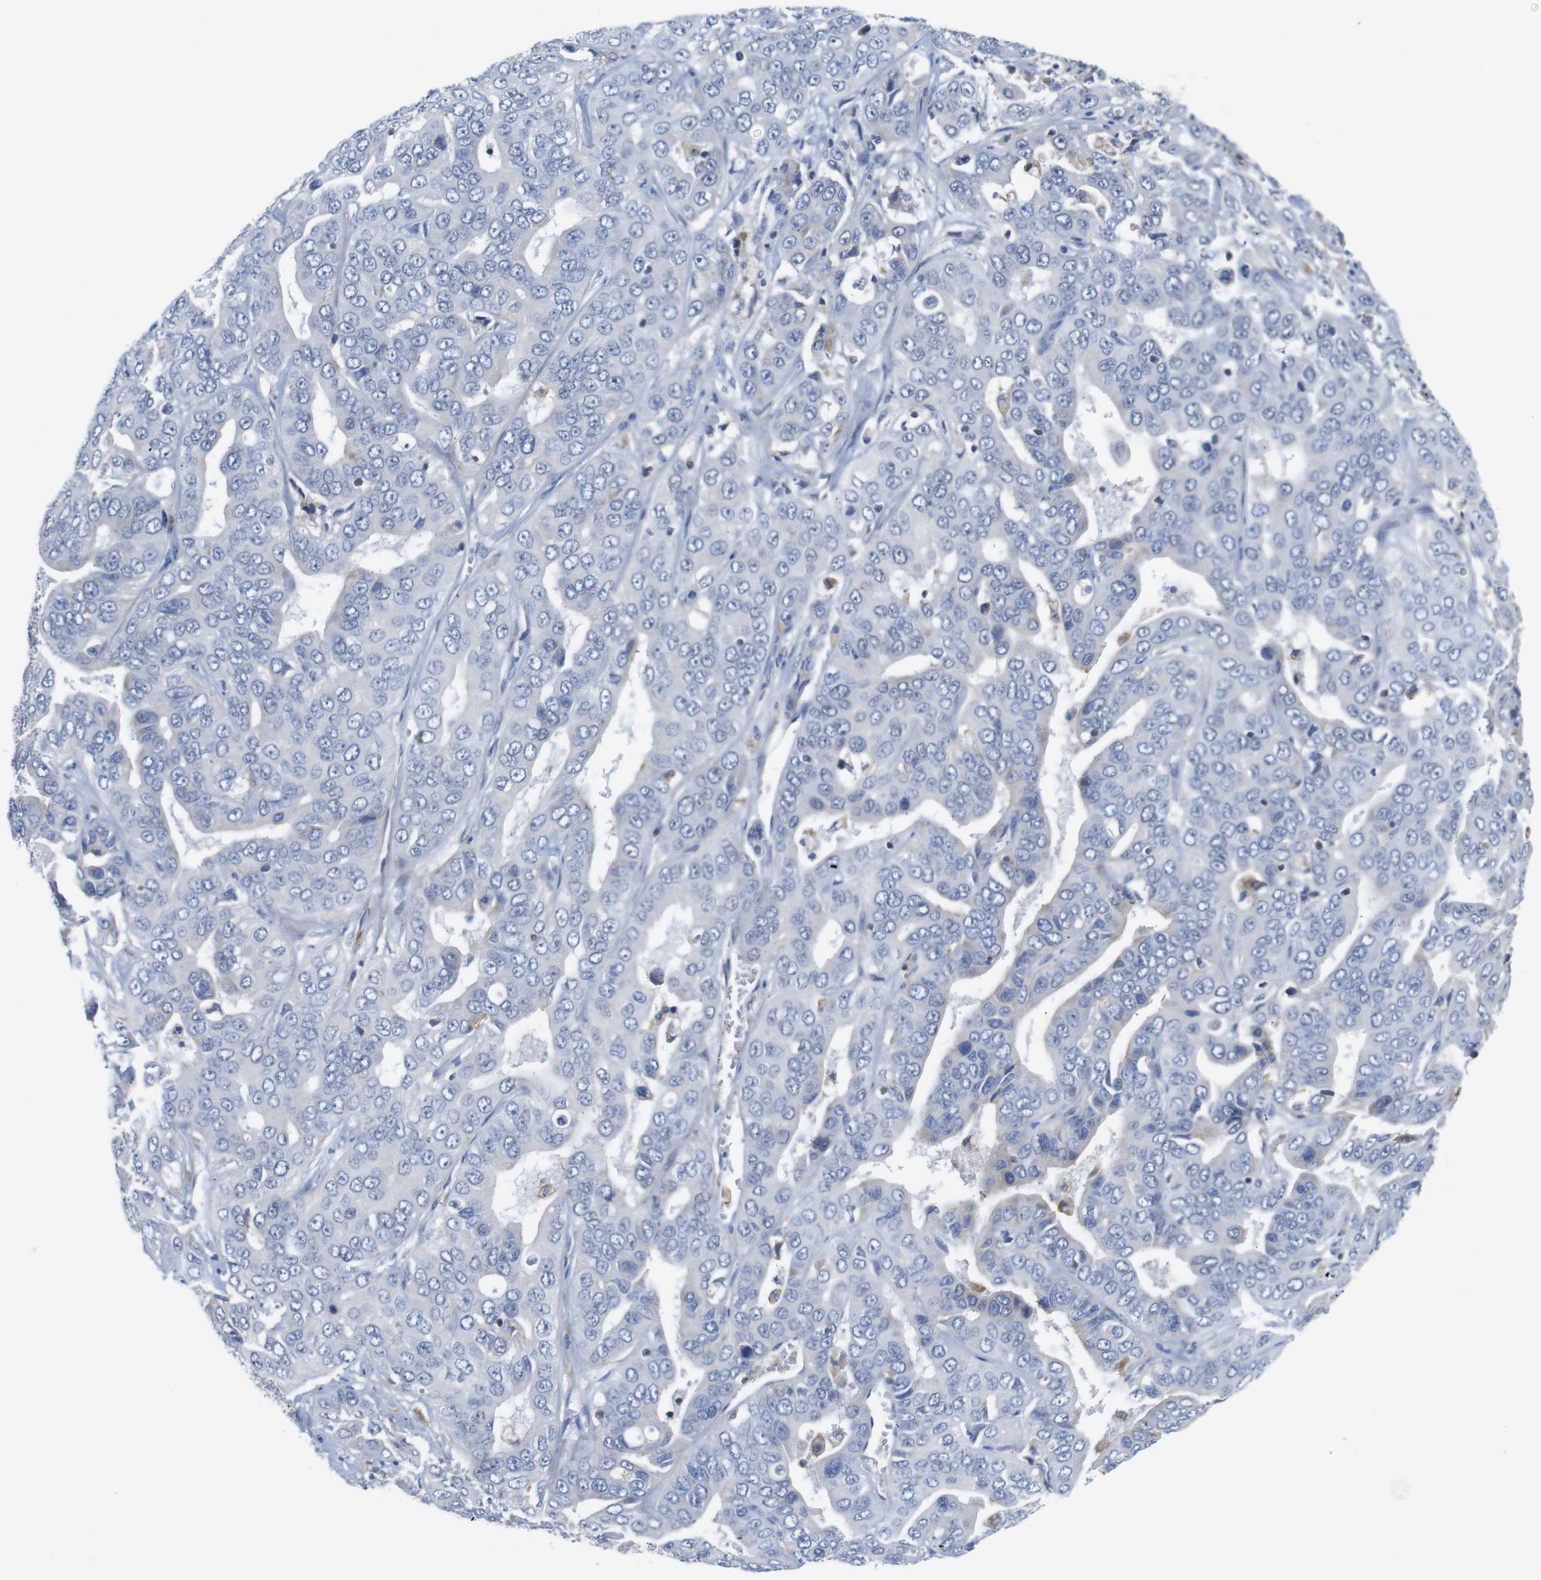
{"staining": {"intensity": "negative", "quantity": "none", "location": "none"}, "tissue": "liver cancer", "cell_type": "Tumor cells", "image_type": "cancer", "snomed": [{"axis": "morphology", "description": "Cholangiocarcinoma"}, {"axis": "topography", "description": "Liver"}], "caption": "A high-resolution photomicrograph shows IHC staining of liver cholangiocarcinoma, which exhibits no significant staining in tumor cells.", "gene": "OTOF", "patient": {"sex": "female", "age": 52}}